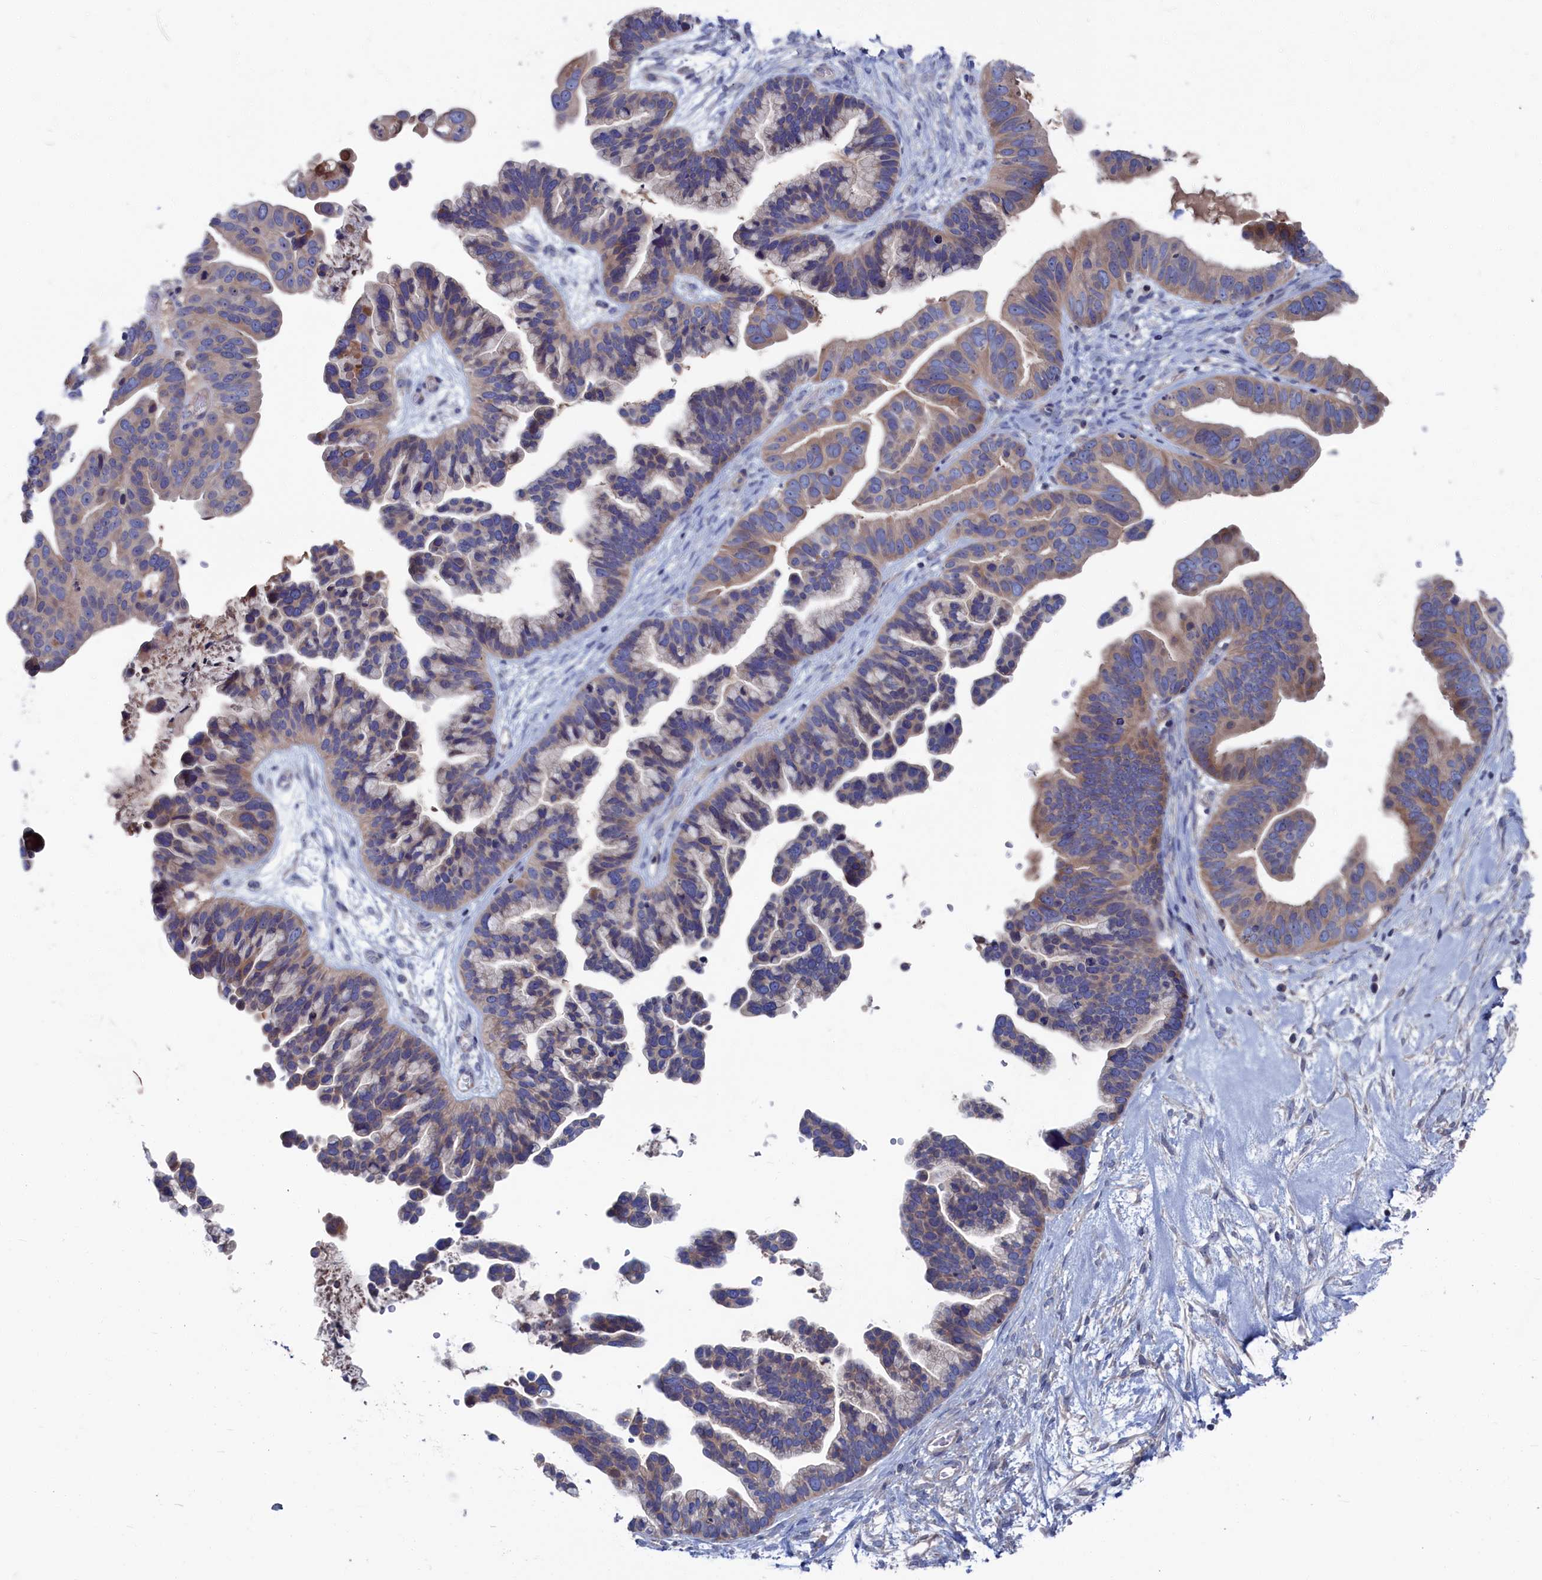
{"staining": {"intensity": "moderate", "quantity": ">75%", "location": "cytoplasmic/membranous"}, "tissue": "ovarian cancer", "cell_type": "Tumor cells", "image_type": "cancer", "snomed": [{"axis": "morphology", "description": "Cystadenocarcinoma, serous, NOS"}, {"axis": "topography", "description": "Ovary"}], "caption": "Immunohistochemistry (IHC) photomicrograph of neoplastic tissue: human ovarian cancer stained using IHC shows medium levels of moderate protein expression localized specifically in the cytoplasmic/membranous of tumor cells, appearing as a cytoplasmic/membranous brown color.", "gene": "CEND1", "patient": {"sex": "female", "age": 56}}